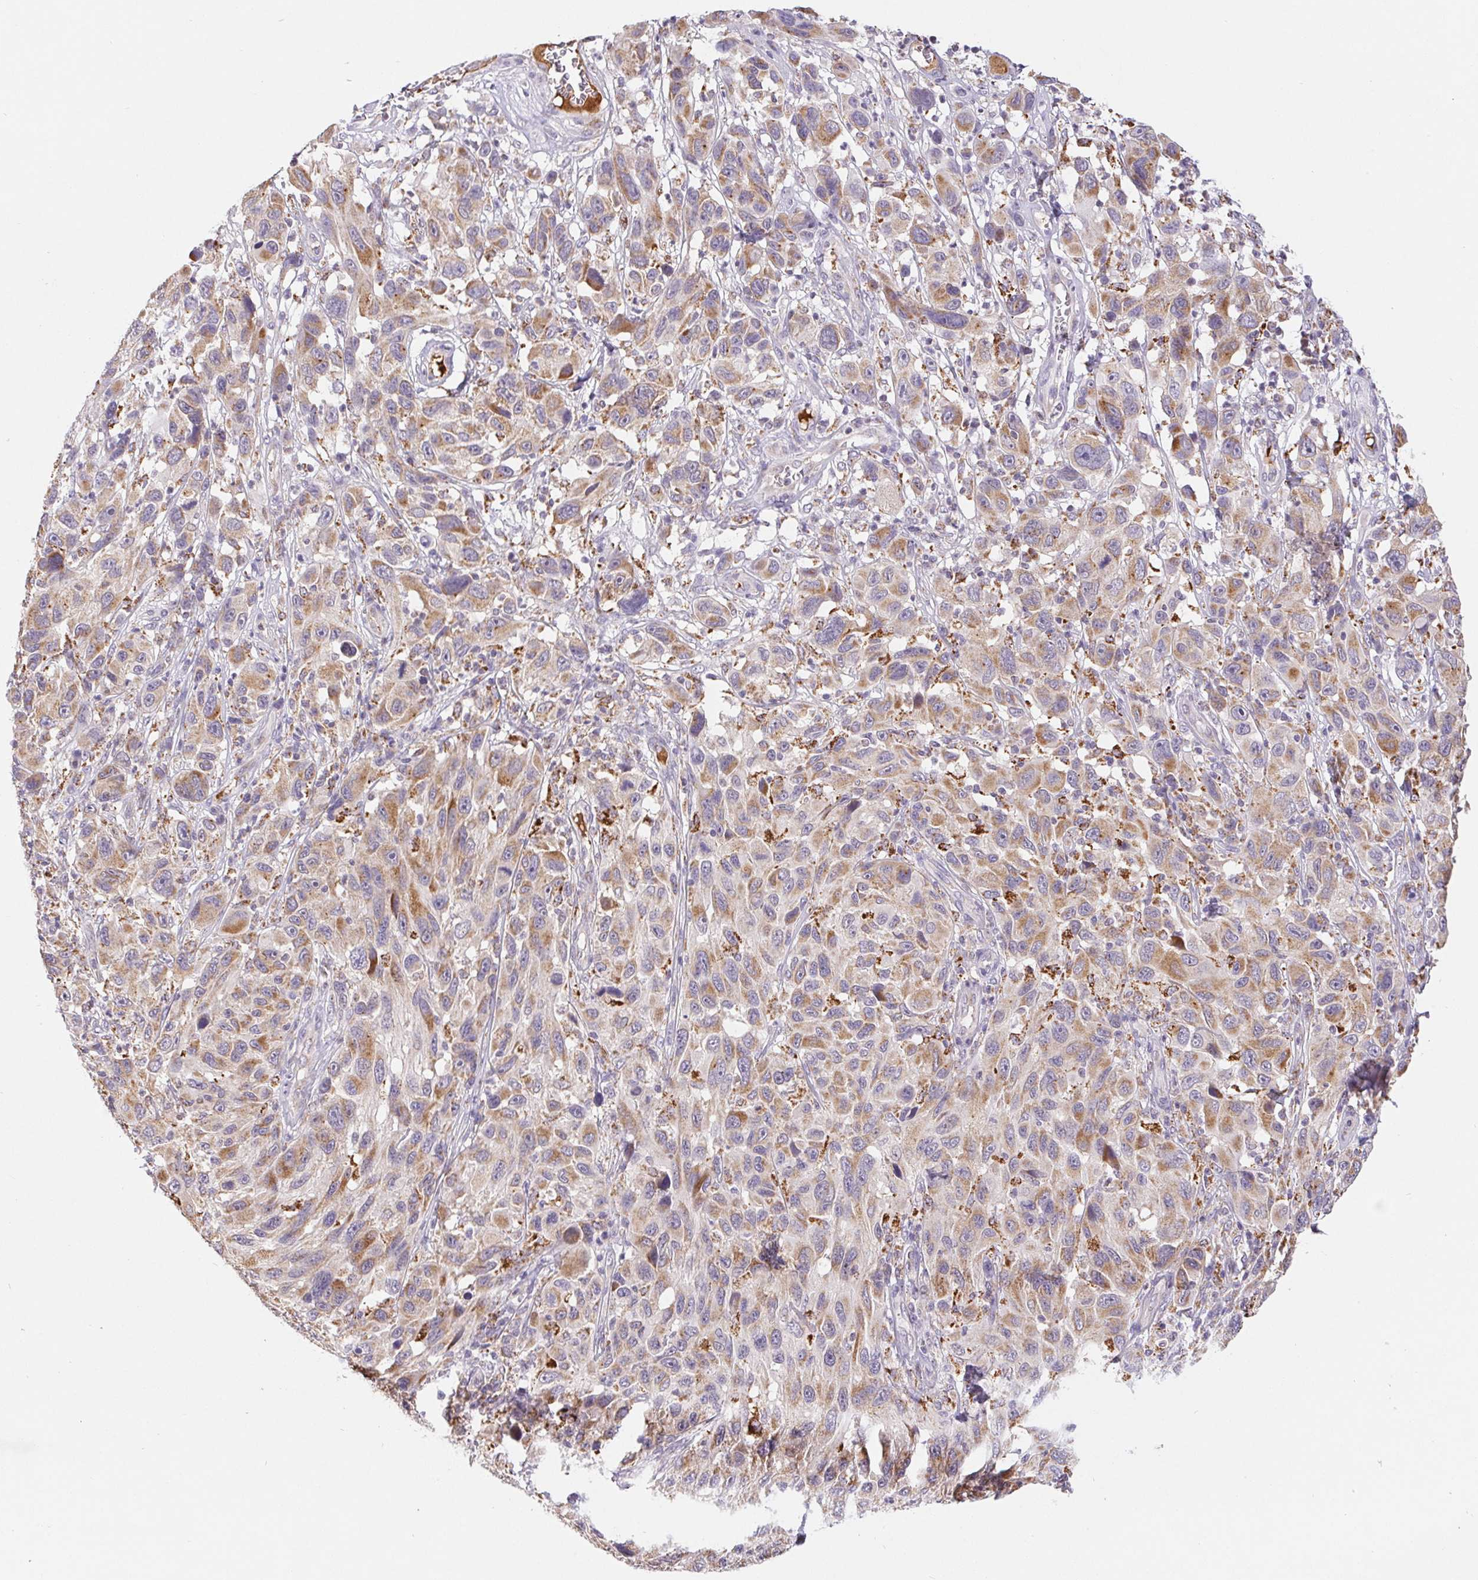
{"staining": {"intensity": "moderate", "quantity": "25%-75%", "location": "cytoplasmic/membranous"}, "tissue": "melanoma", "cell_type": "Tumor cells", "image_type": "cancer", "snomed": [{"axis": "morphology", "description": "Malignant melanoma, NOS"}, {"axis": "topography", "description": "Skin"}], "caption": "The immunohistochemical stain labels moderate cytoplasmic/membranous positivity in tumor cells of melanoma tissue.", "gene": "EMC6", "patient": {"sex": "male", "age": 53}}